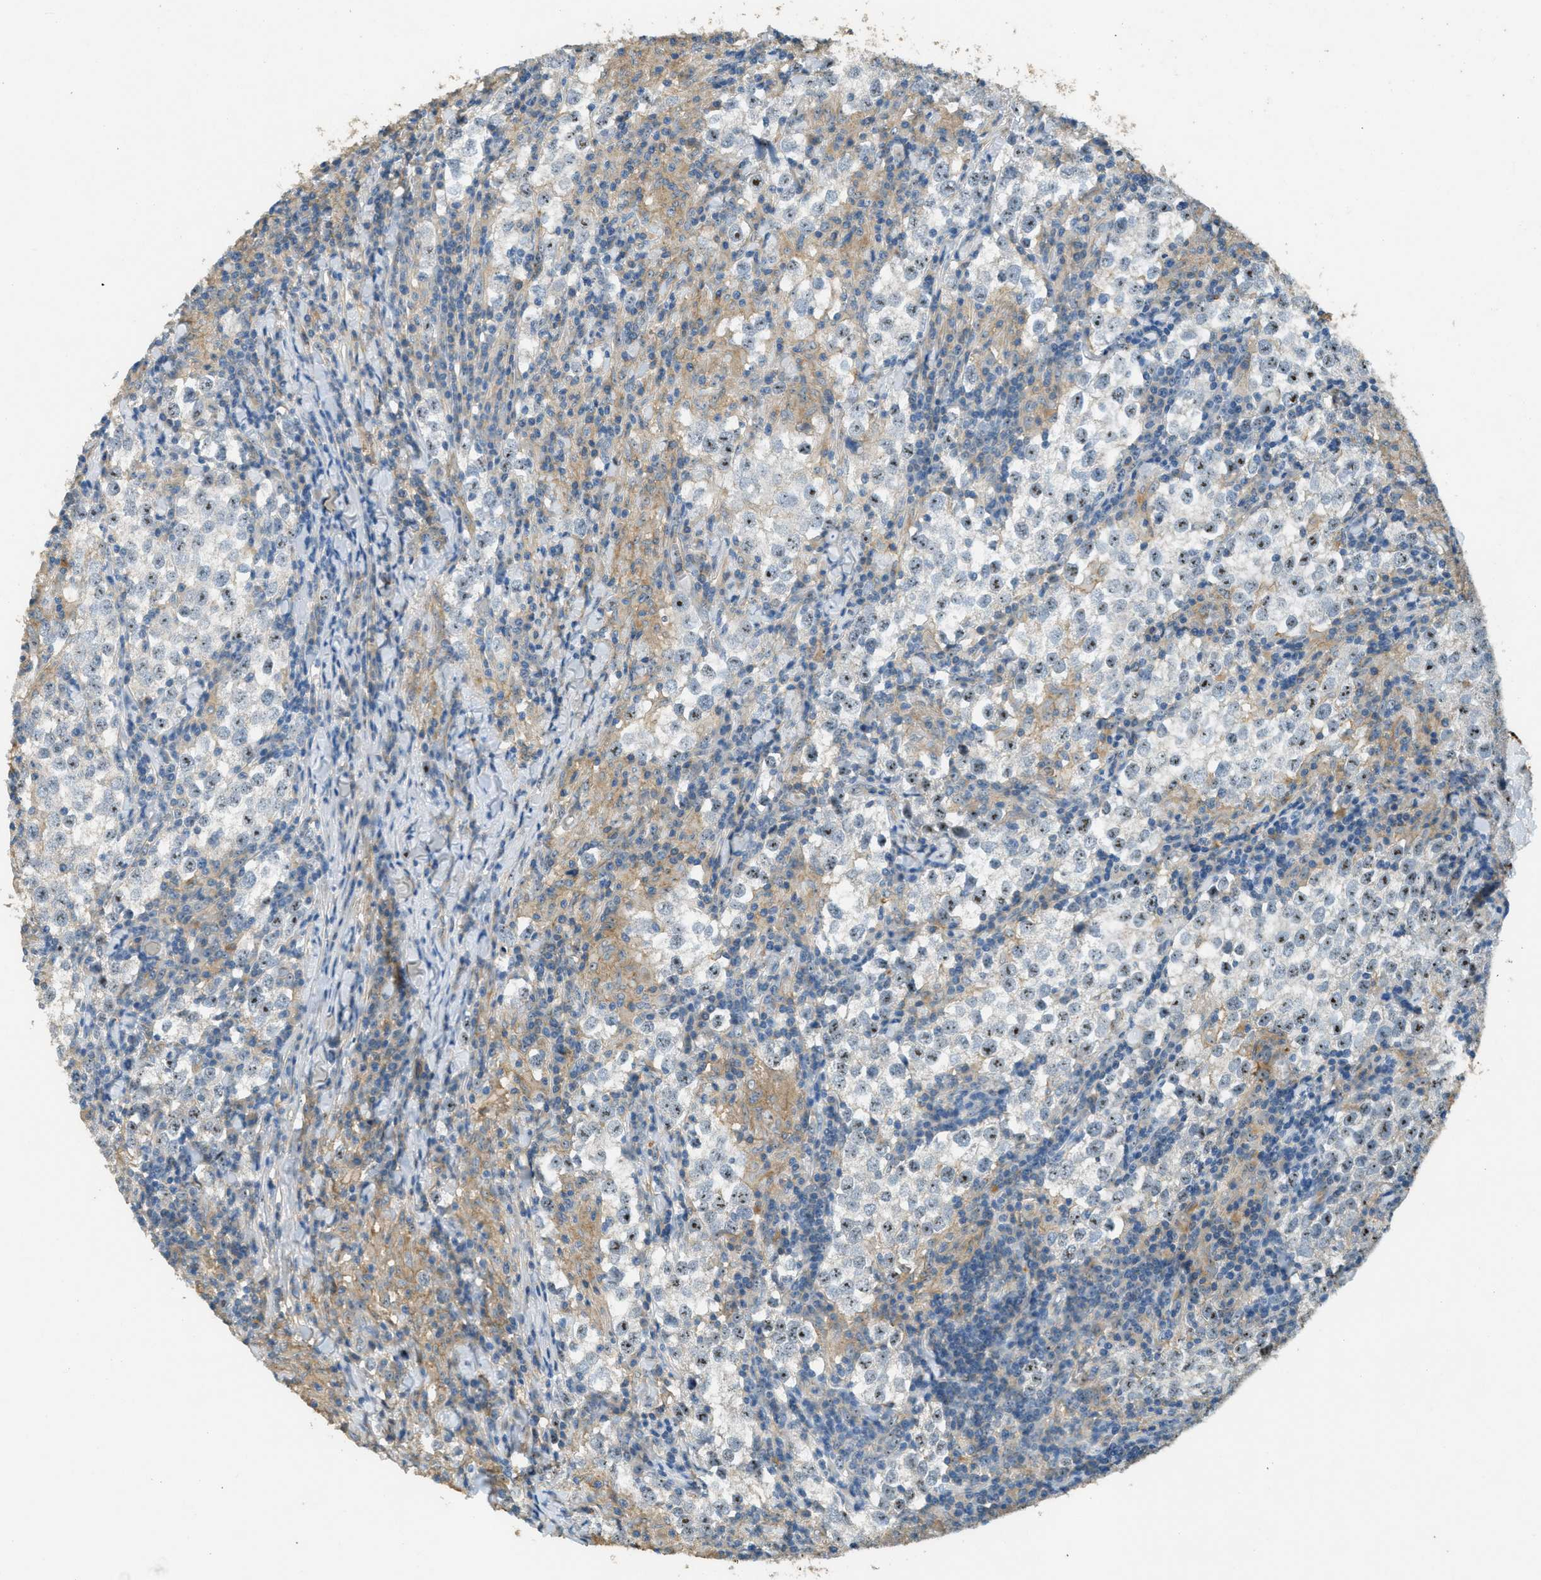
{"staining": {"intensity": "moderate", "quantity": "25%-75%", "location": "nuclear"}, "tissue": "testis cancer", "cell_type": "Tumor cells", "image_type": "cancer", "snomed": [{"axis": "morphology", "description": "Seminoma, NOS"}, {"axis": "morphology", "description": "Carcinoma, Embryonal, NOS"}, {"axis": "topography", "description": "Testis"}], "caption": "Embryonal carcinoma (testis) stained with a protein marker reveals moderate staining in tumor cells.", "gene": "OSMR", "patient": {"sex": "male", "age": 36}}